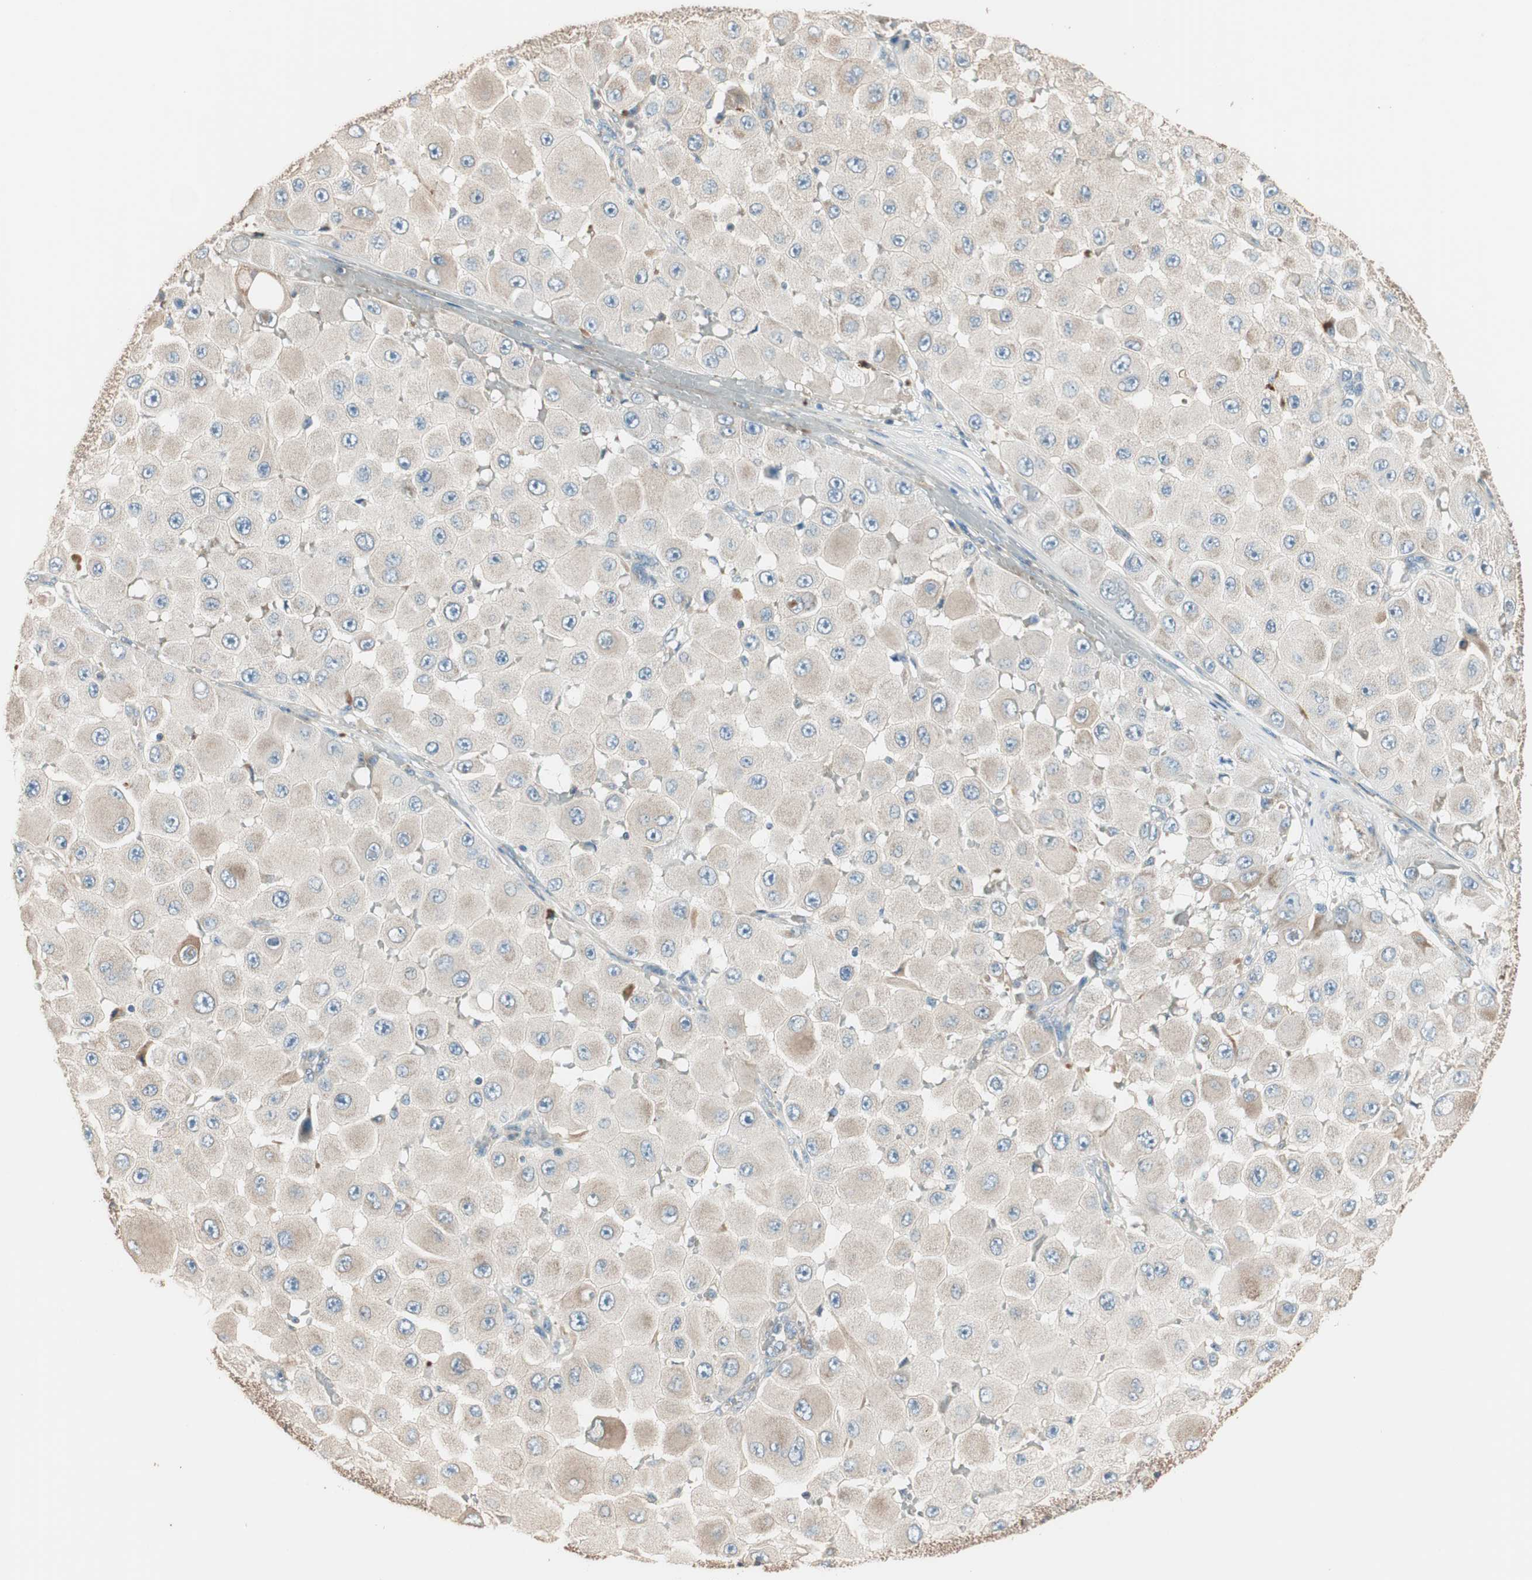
{"staining": {"intensity": "moderate", "quantity": "25%-75%", "location": "cytoplasmic/membranous"}, "tissue": "melanoma", "cell_type": "Tumor cells", "image_type": "cancer", "snomed": [{"axis": "morphology", "description": "Malignant melanoma, NOS"}, {"axis": "topography", "description": "Skin"}], "caption": "Brown immunohistochemical staining in melanoma demonstrates moderate cytoplasmic/membranous positivity in about 25%-75% of tumor cells.", "gene": "SRCIN1", "patient": {"sex": "female", "age": 81}}